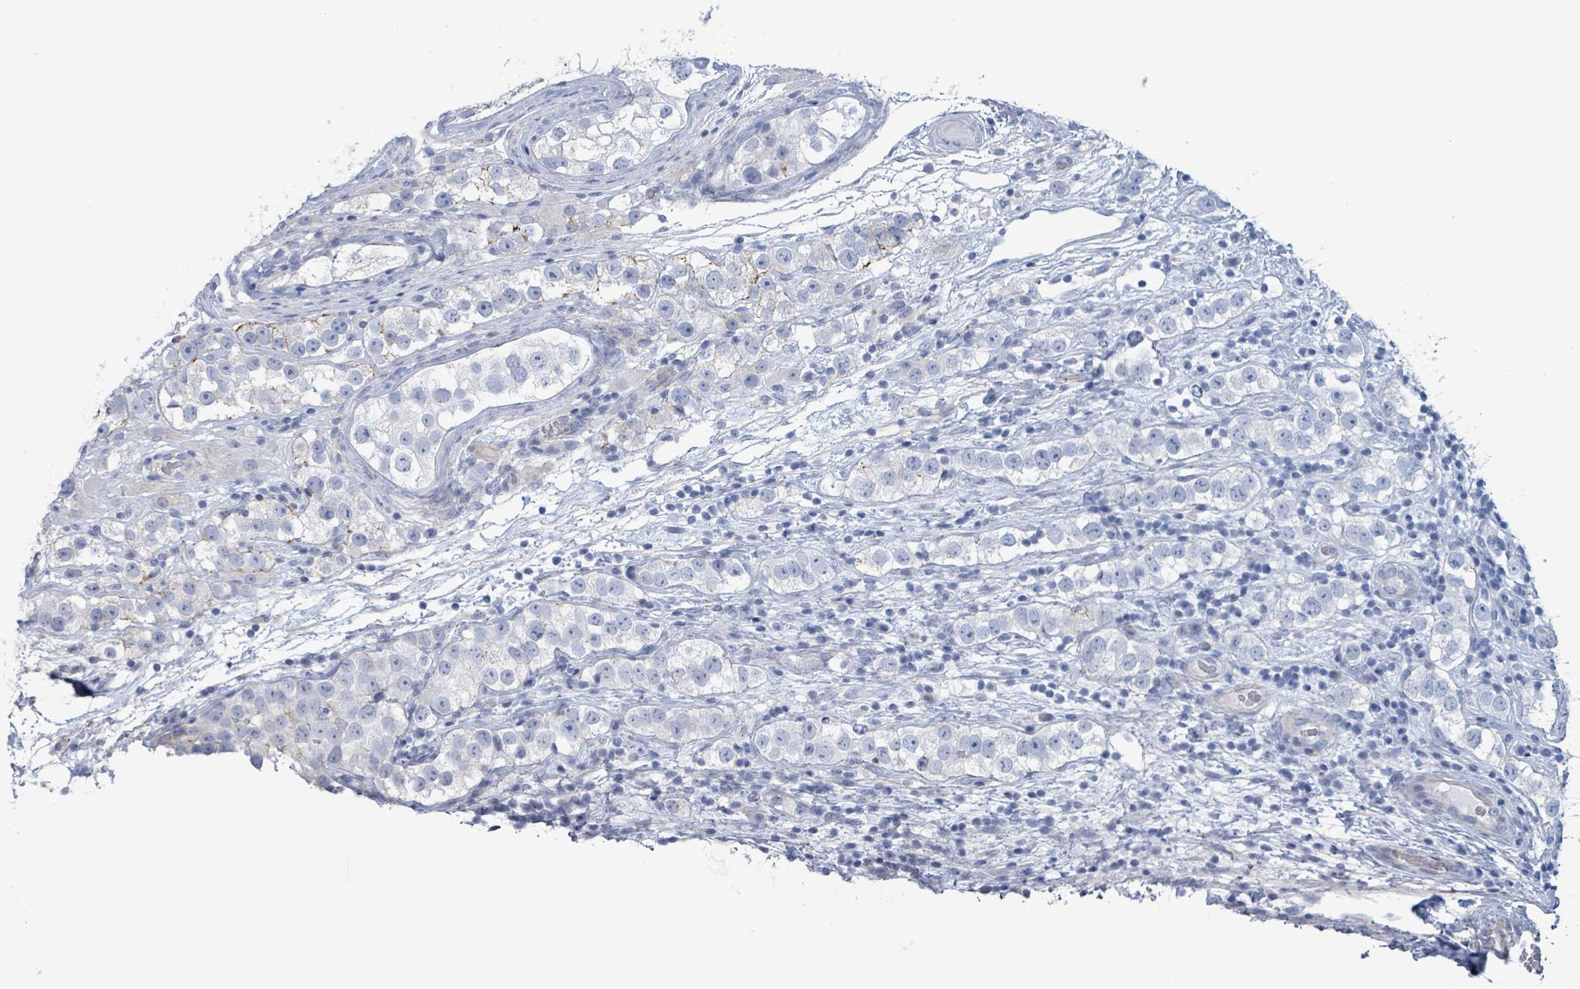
{"staining": {"intensity": "negative", "quantity": "none", "location": "none"}, "tissue": "testis cancer", "cell_type": "Tumor cells", "image_type": "cancer", "snomed": [{"axis": "morphology", "description": "Seminoma, NOS"}, {"axis": "topography", "description": "Testis"}], "caption": "IHC of seminoma (testis) reveals no positivity in tumor cells. Brightfield microscopy of immunohistochemistry stained with DAB (3,3'-diaminobenzidine) (brown) and hematoxylin (blue), captured at high magnification.", "gene": "PKLR", "patient": {"sex": "male", "age": 28}}